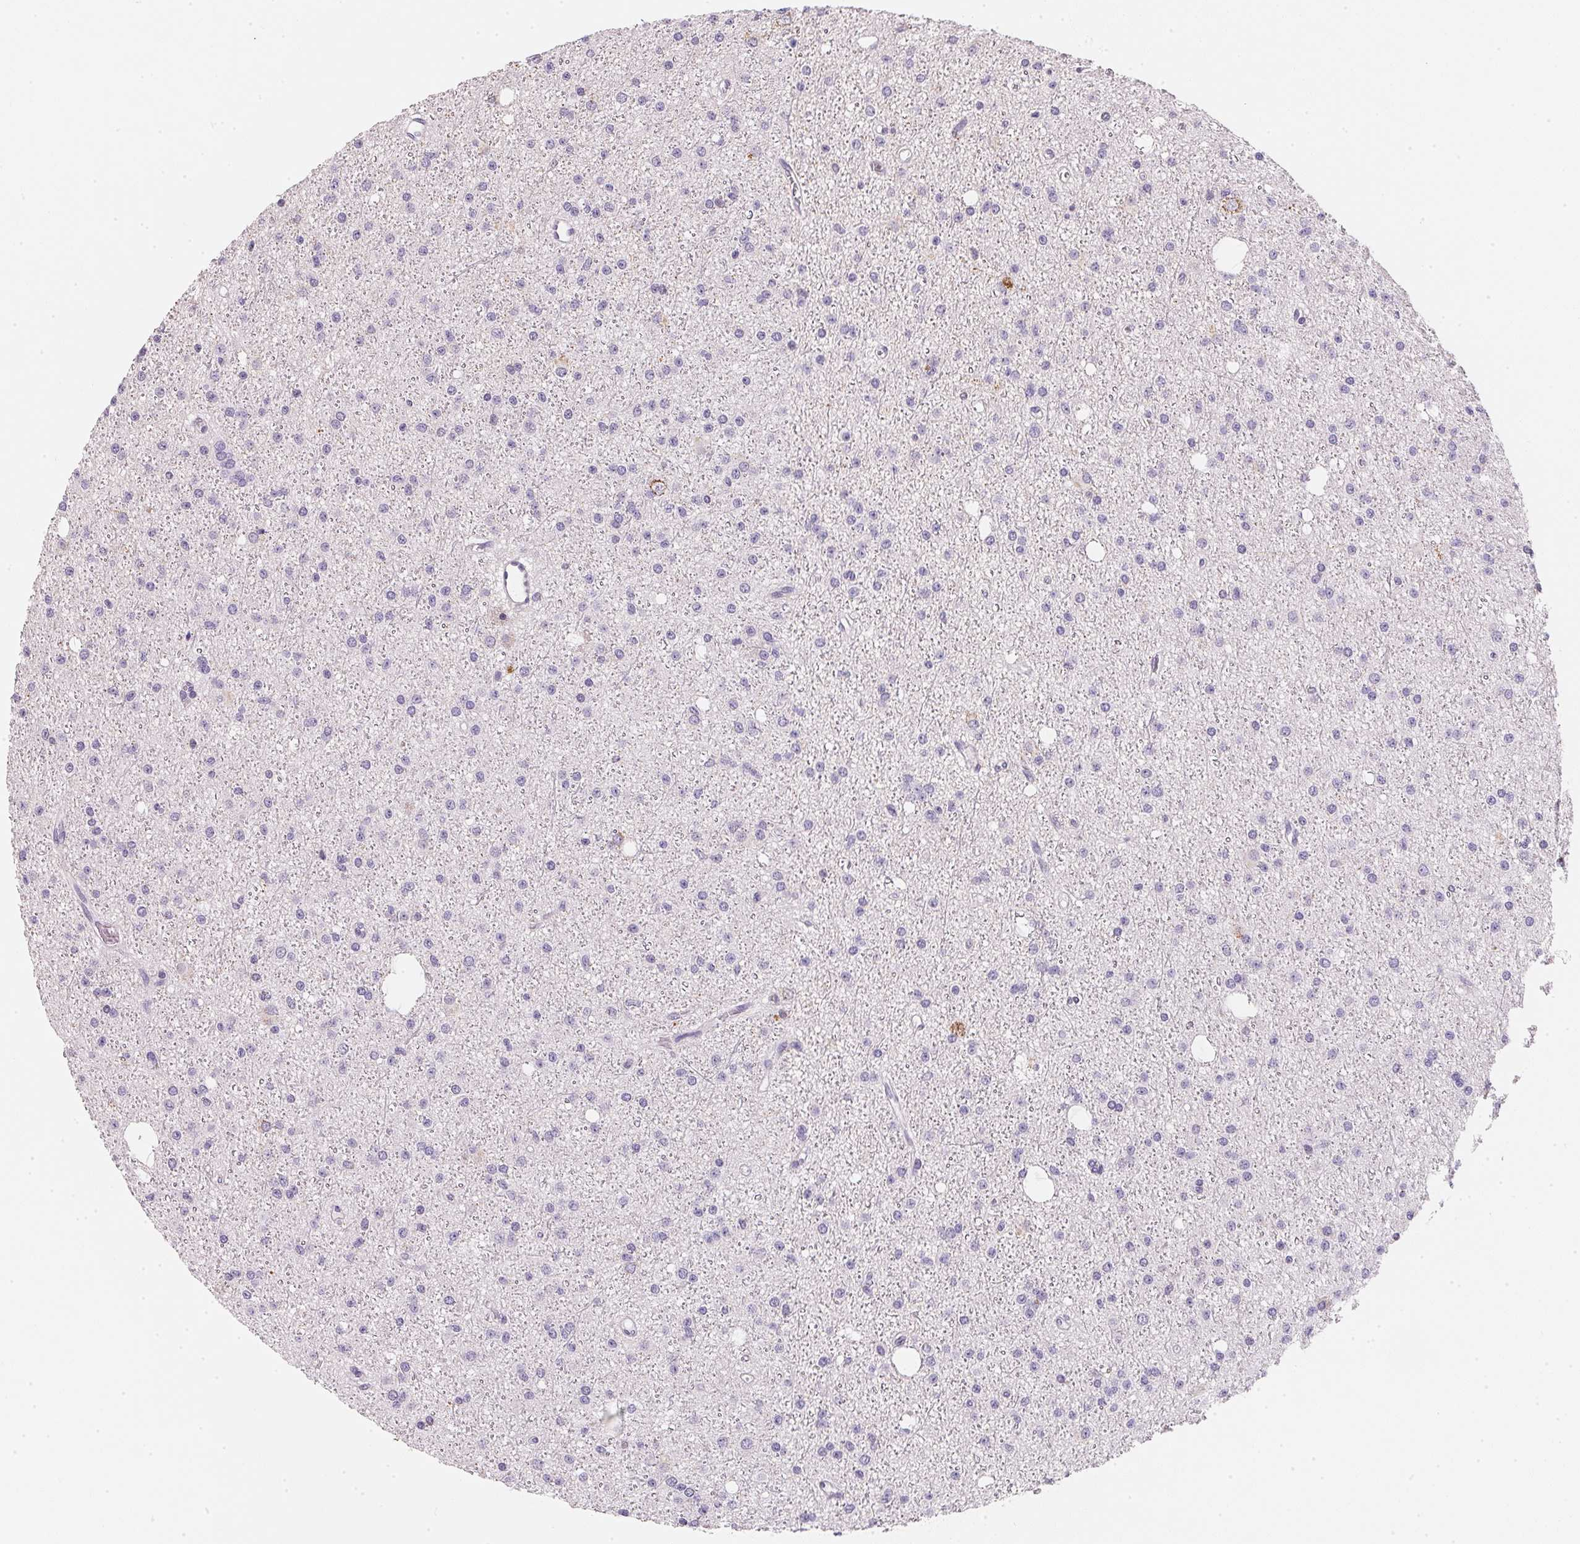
{"staining": {"intensity": "negative", "quantity": "none", "location": "none"}, "tissue": "glioma", "cell_type": "Tumor cells", "image_type": "cancer", "snomed": [{"axis": "morphology", "description": "Glioma, malignant, Low grade"}, {"axis": "topography", "description": "Brain"}], "caption": "IHC of human malignant glioma (low-grade) demonstrates no expression in tumor cells.", "gene": "GIPC2", "patient": {"sex": "male", "age": 27}}